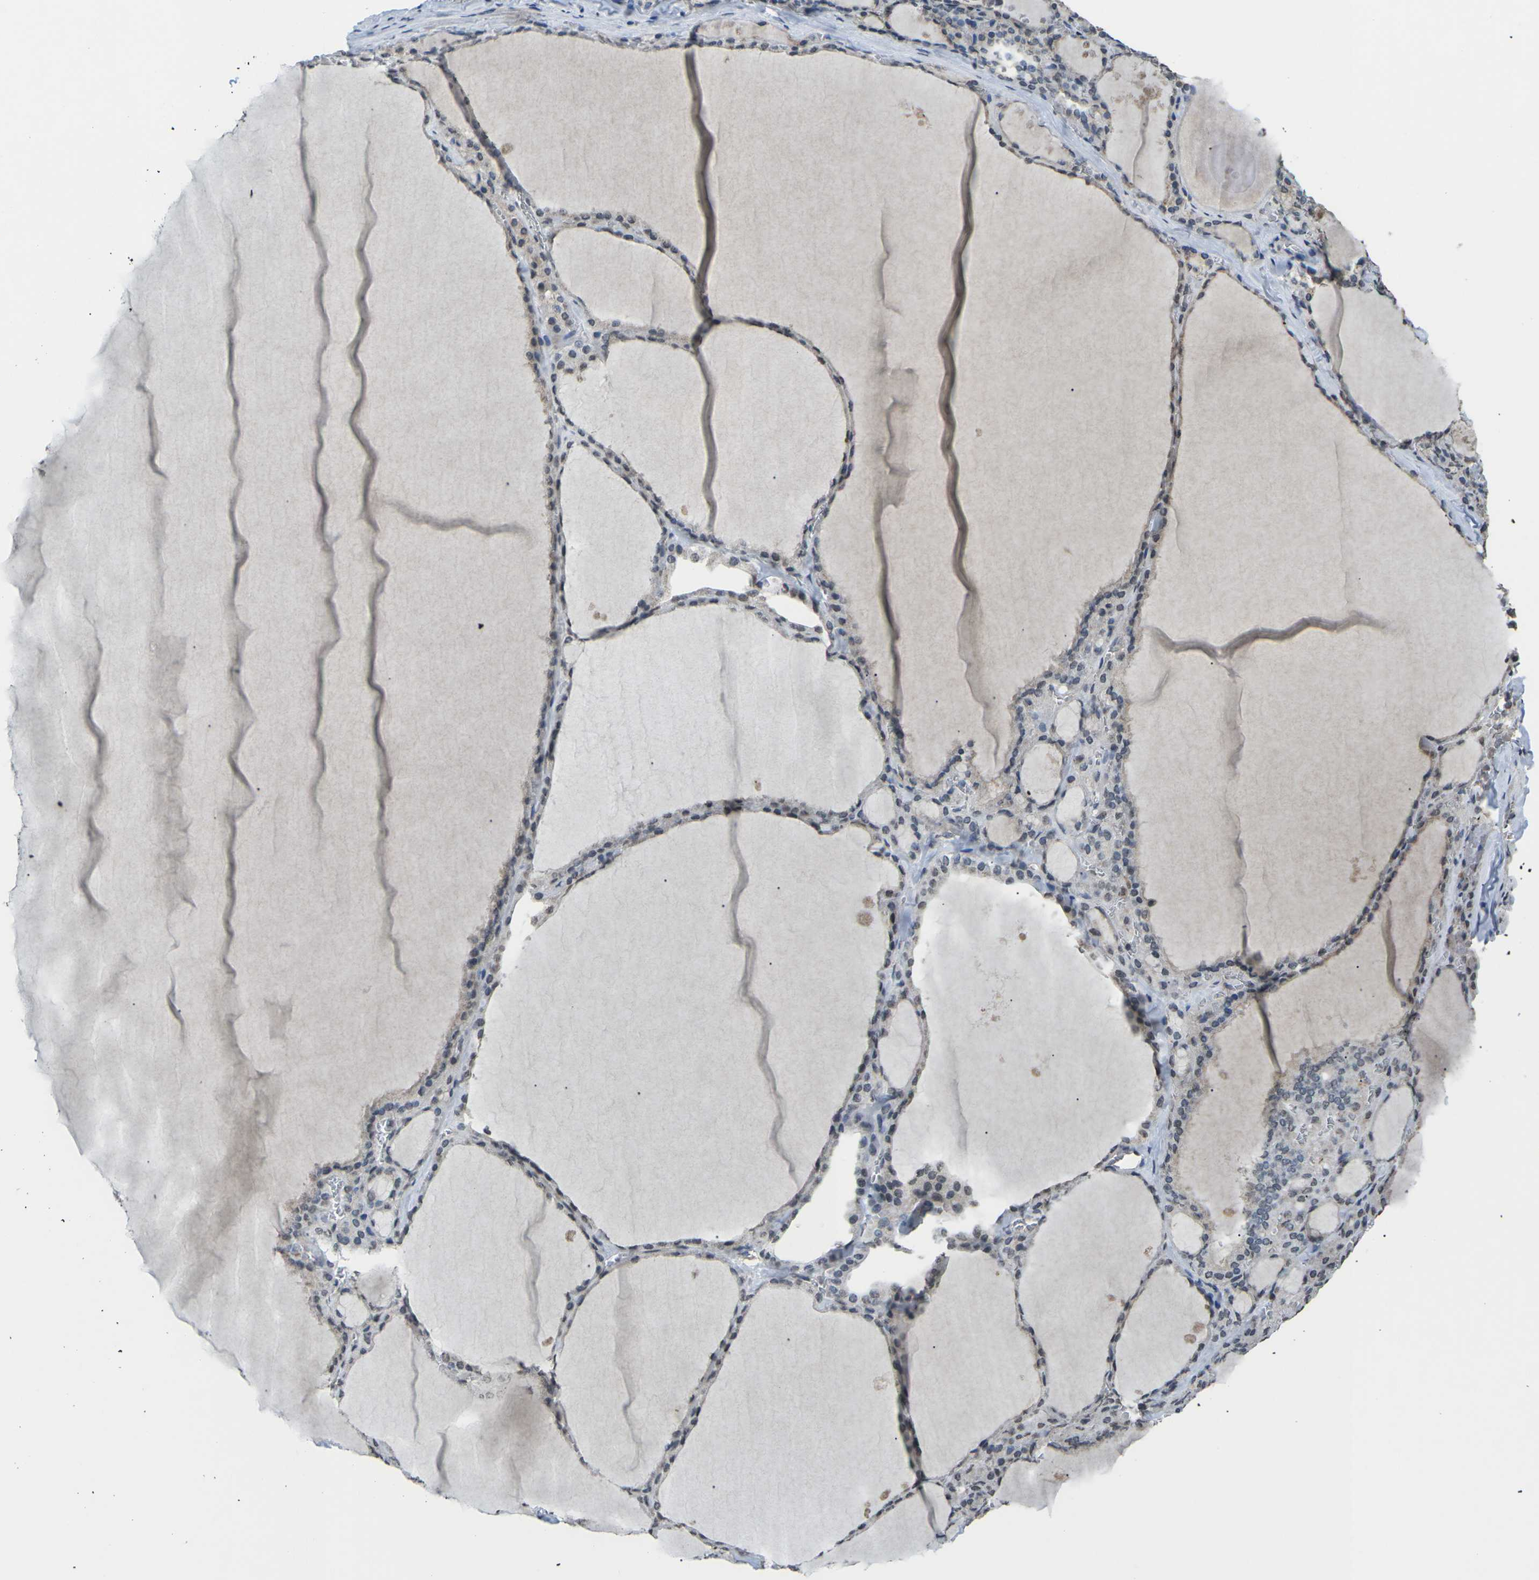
{"staining": {"intensity": "negative", "quantity": "none", "location": "none"}, "tissue": "thyroid gland", "cell_type": "Glandular cells", "image_type": "normal", "snomed": [{"axis": "morphology", "description": "Normal tissue, NOS"}, {"axis": "topography", "description": "Thyroid gland"}], "caption": "A high-resolution histopathology image shows IHC staining of unremarkable thyroid gland, which exhibits no significant positivity in glandular cells.", "gene": "TFR2", "patient": {"sex": "male", "age": 56}}